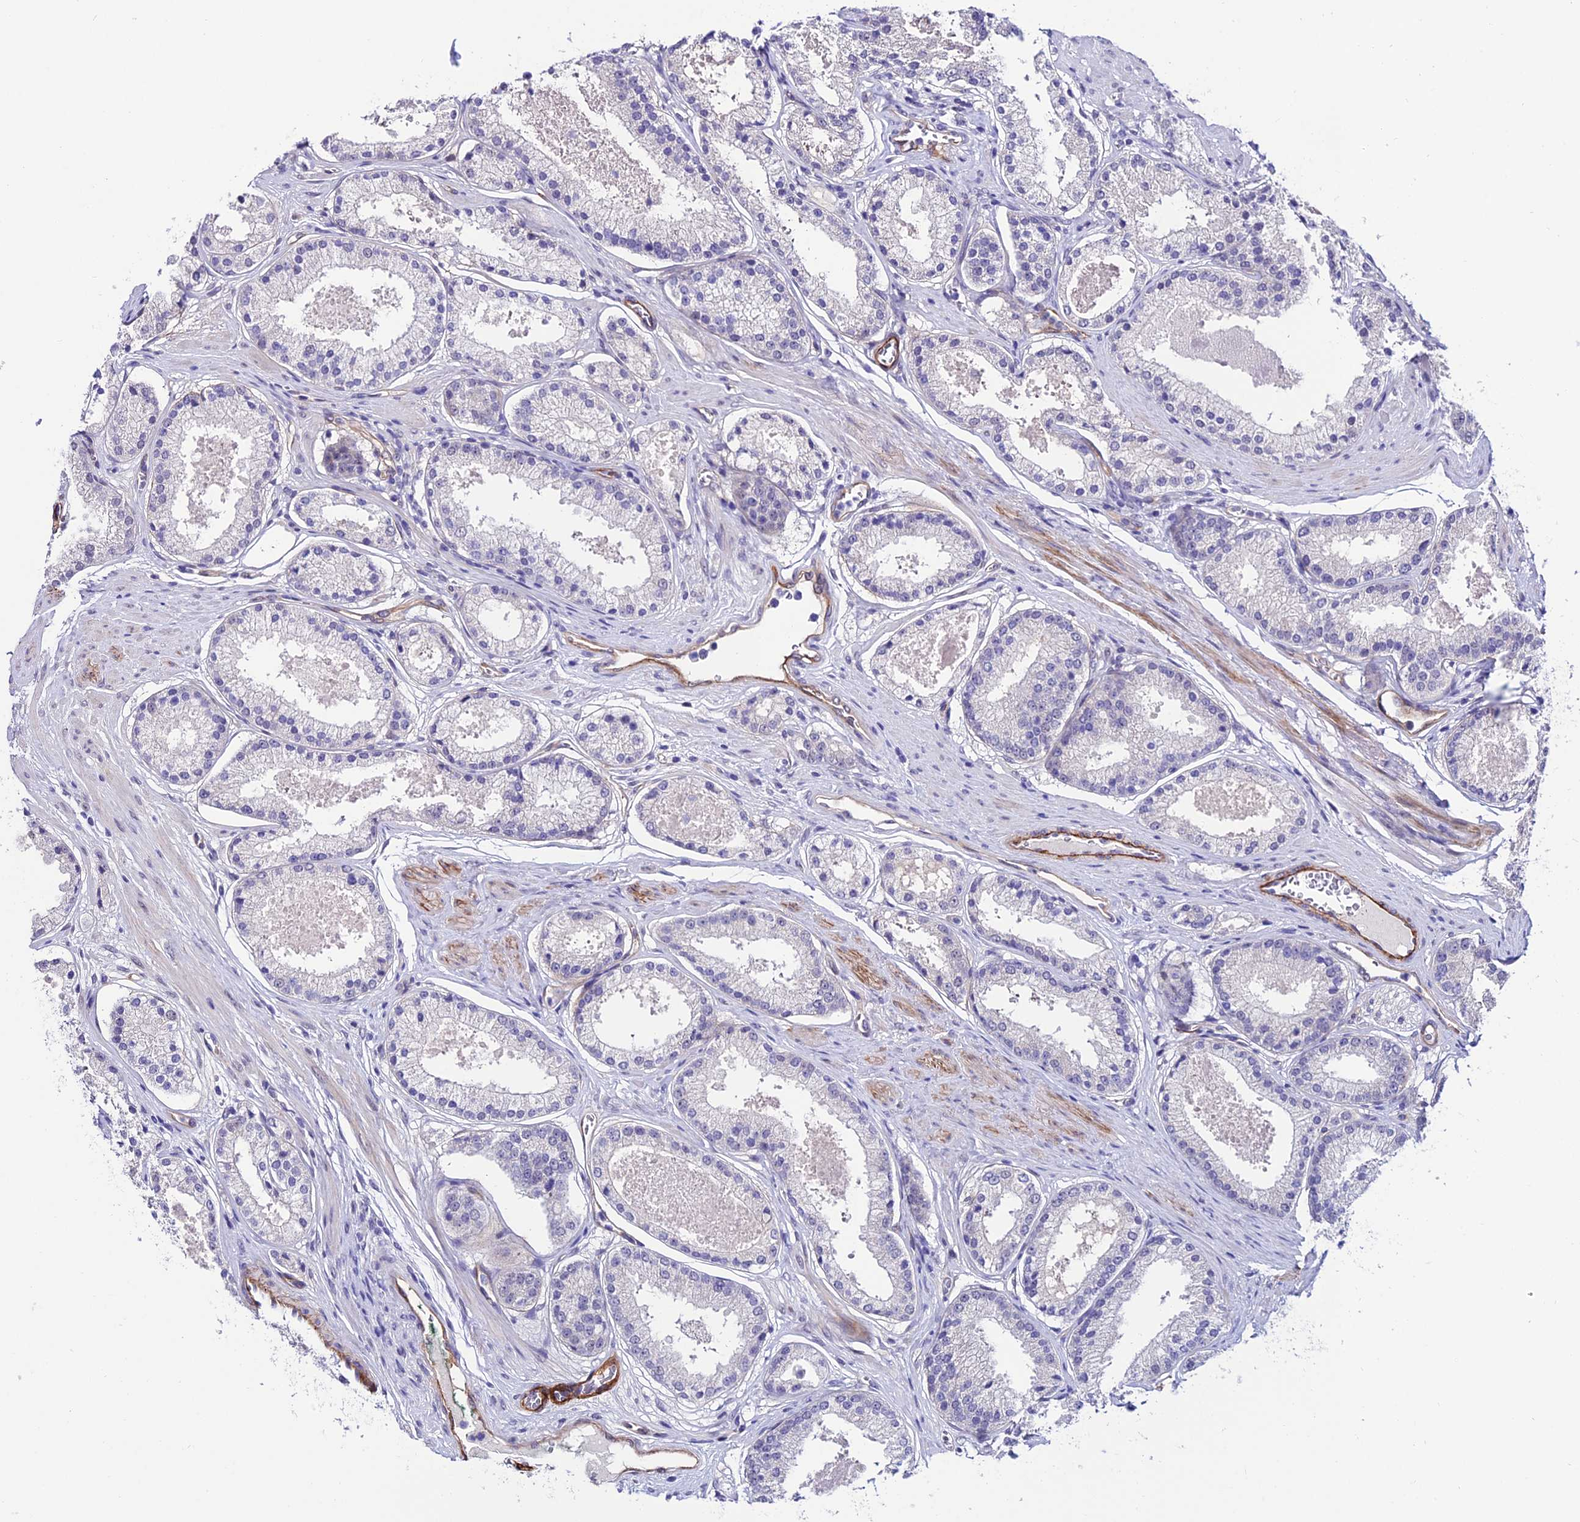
{"staining": {"intensity": "negative", "quantity": "none", "location": "none"}, "tissue": "prostate cancer", "cell_type": "Tumor cells", "image_type": "cancer", "snomed": [{"axis": "morphology", "description": "Adenocarcinoma, Low grade"}, {"axis": "topography", "description": "Prostate"}], "caption": "An image of adenocarcinoma (low-grade) (prostate) stained for a protein exhibits no brown staining in tumor cells.", "gene": "SYT15", "patient": {"sex": "male", "age": 59}}